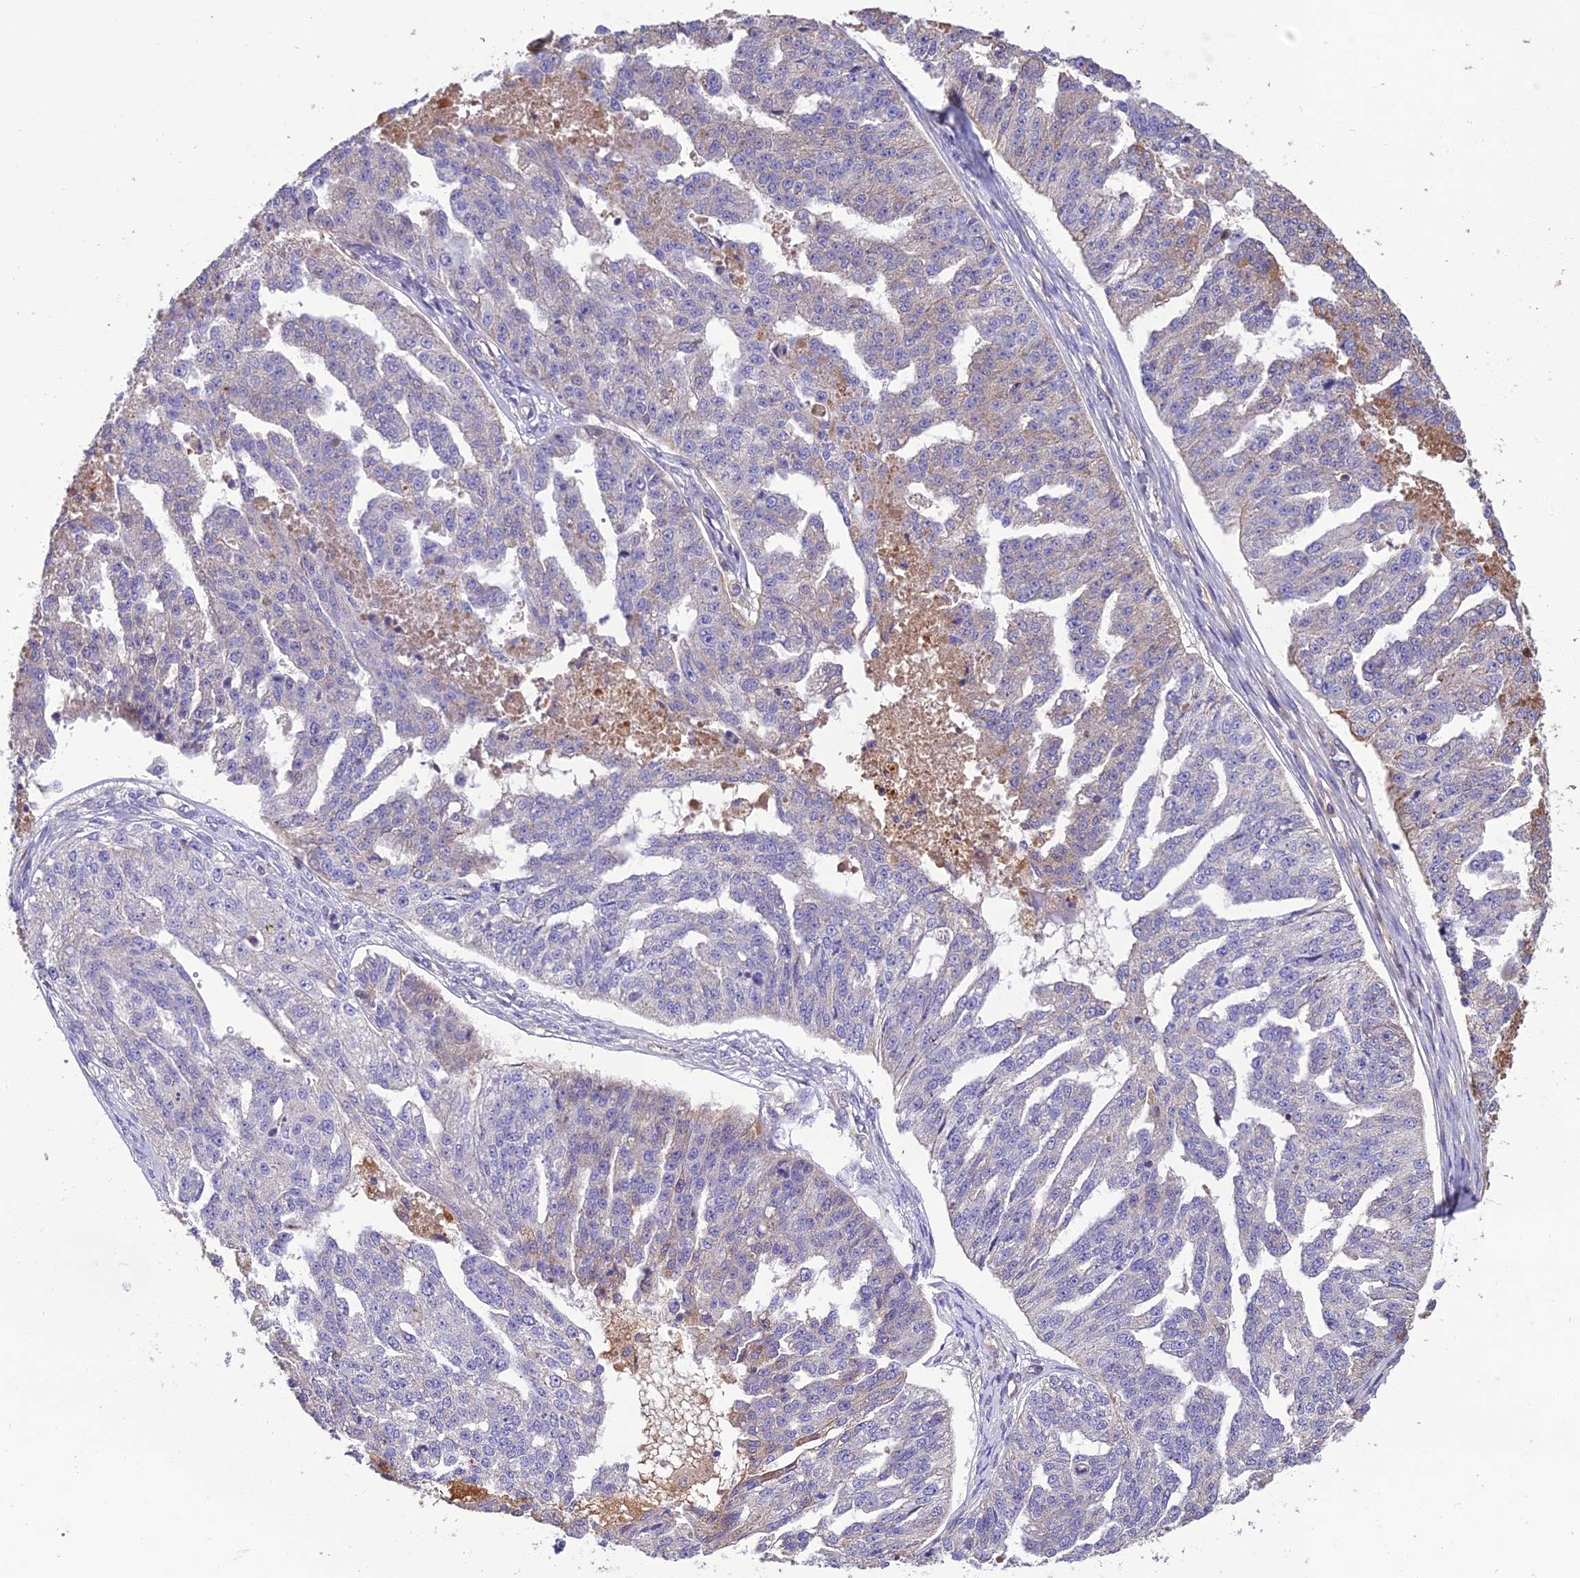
{"staining": {"intensity": "negative", "quantity": "none", "location": "none"}, "tissue": "ovarian cancer", "cell_type": "Tumor cells", "image_type": "cancer", "snomed": [{"axis": "morphology", "description": "Cystadenocarcinoma, serous, NOS"}, {"axis": "topography", "description": "Ovary"}], "caption": "Immunohistochemical staining of human ovarian serous cystadenocarcinoma reveals no significant positivity in tumor cells.", "gene": "MIOS", "patient": {"sex": "female", "age": 58}}